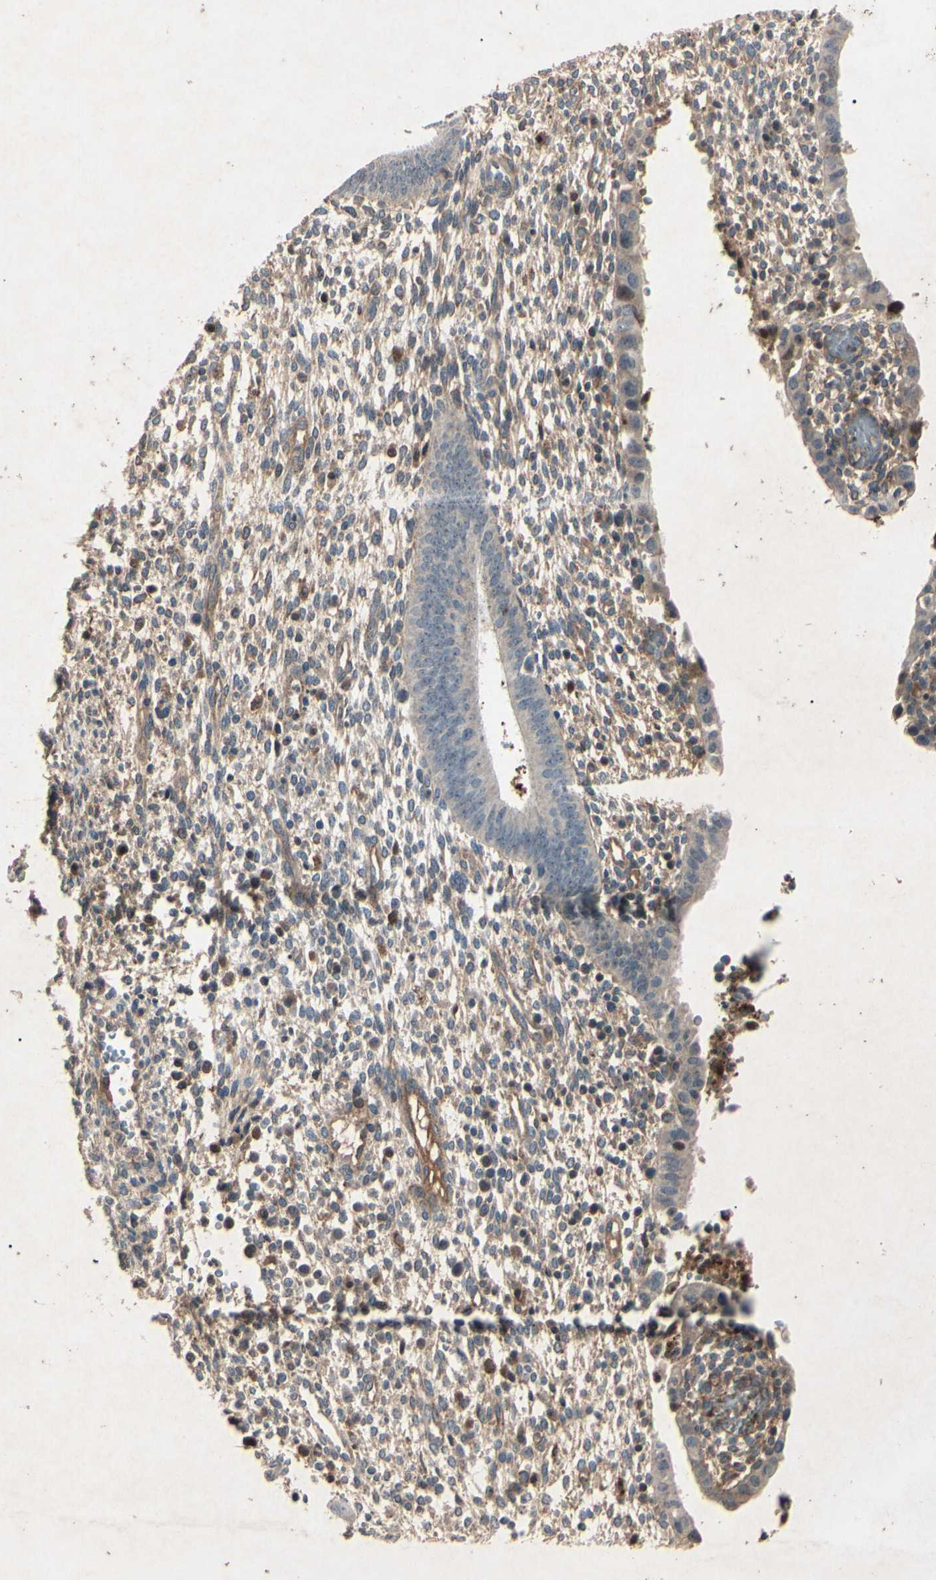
{"staining": {"intensity": "moderate", "quantity": ">75%", "location": "cytoplasmic/membranous"}, "tissue": "endometrium", "cell_type": "Cells in endometrial stroma", "image_type": "normal", "snomed": [{"axis": "morphology", "description": "Normal tissue, NOS"}, {"axis": "topography", "description": "Endometrium"}], "caption": "A high-resolution photomicrograph shows IHC staining of benign endometrium, which demonstrates moderate cytoplasmic/membranous expression in approximately >75% of cells in endometrial stroma.", "gene": "AEBP1", "patient": {"sex": "female", "age": 35}}